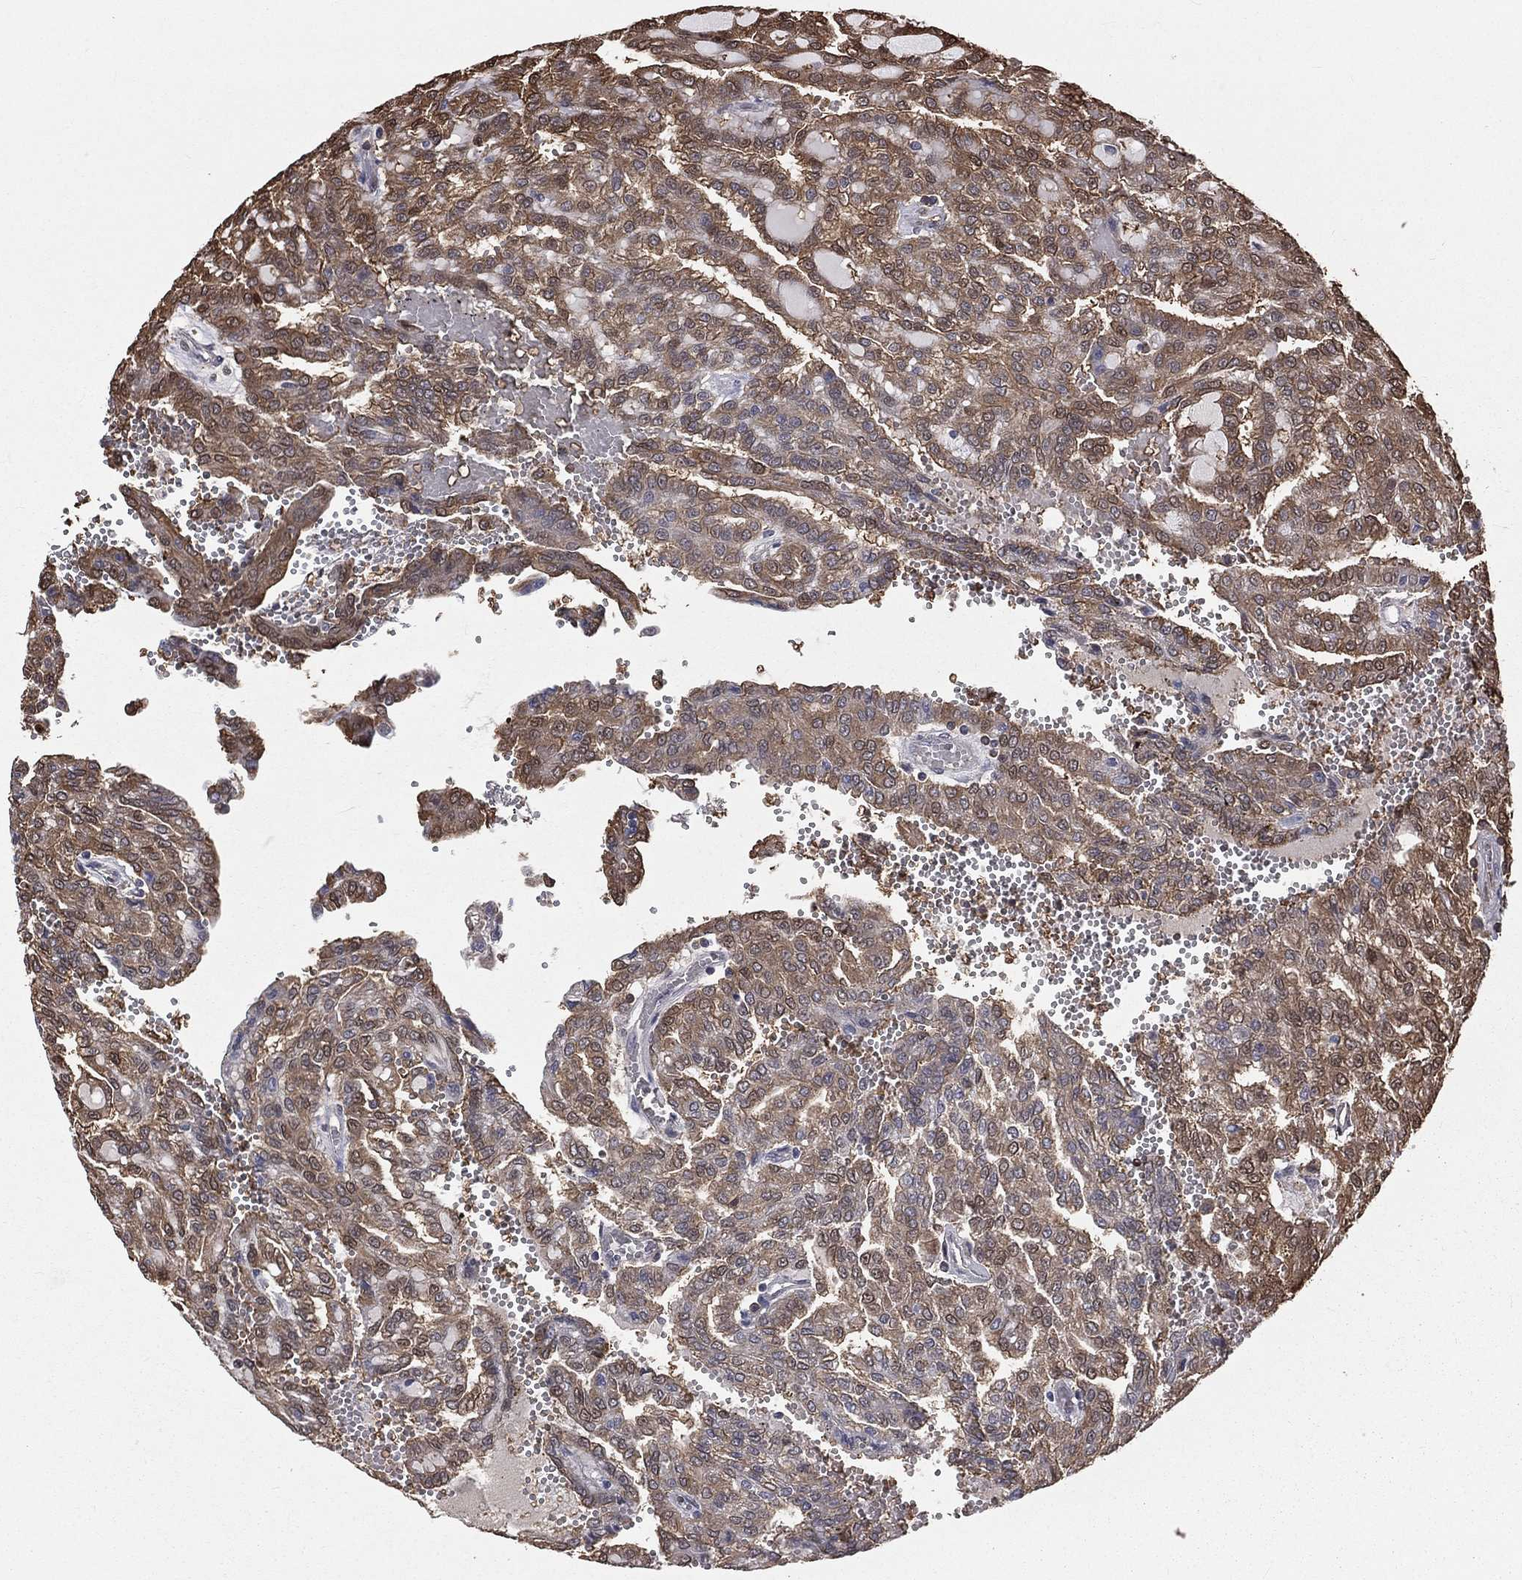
{"staining": {"intensity": "weak", "quantity": "<25%", "location": "cytoplasmic/membranous"}, "tissue": "renal cancer", "cell_type": "Tumor cells", "image_type": "cancer", "snomed": [{"axis": "morphology", "description": "Adenocarcinoma, NOS"}, {"axis": "topography", "description": "Kidney"}], "caption": "Protein analysis of renal adenocarcinoma reveals no significant staining in tumor cells. (Brightfield microscopy of DAB IHC at high magnification).", "gene": "TBC1D2", "patient": {"sex": "male", "age": 63}}